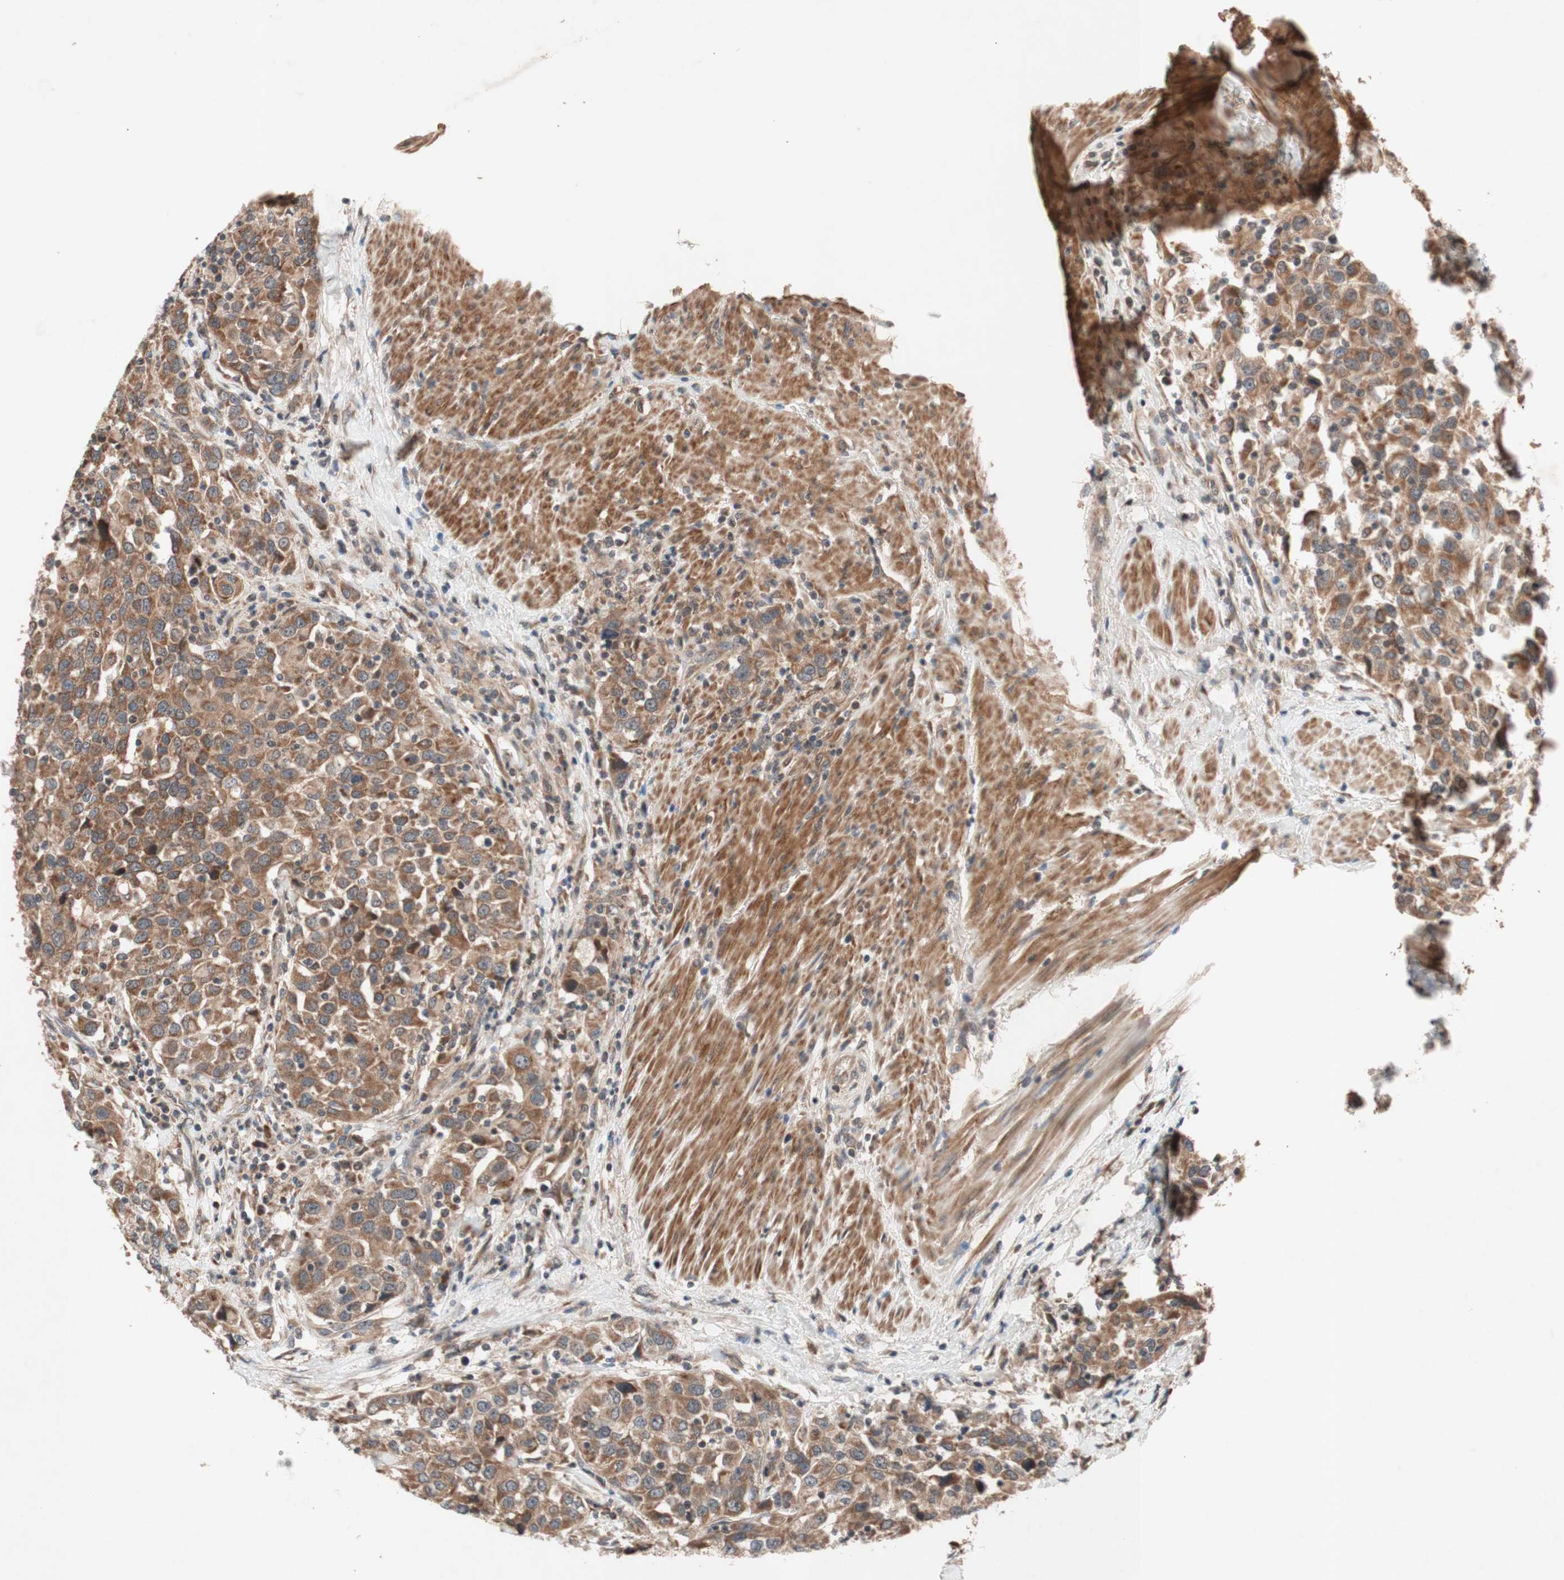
{"staining": {"intensity": "moderate", "quantity": ">75%", "location": "cytoplasmic/membranous"}, "tissue": "urothelial cancer", "cell_type": "Tumor cells", "image_type": "cancer", "snomed": [{"axis": "morphology", "description": "Urothelial carcinoma, High grade"}, {"axis": "topography", "description": "Urinary bladder"}], "caption": "High-magnification brightfield microscopy of urothelial cancer stained with DAB (3,3'-diaminobenzidine) (brown) and counterstained with hematoxylin (blue). tumor cells exhibit moderate cytoplasmic/membranous staining is identified in approximately>75% of cells.", "gene": "DDOST", "patient": {"sex": "female", "age": 80}}